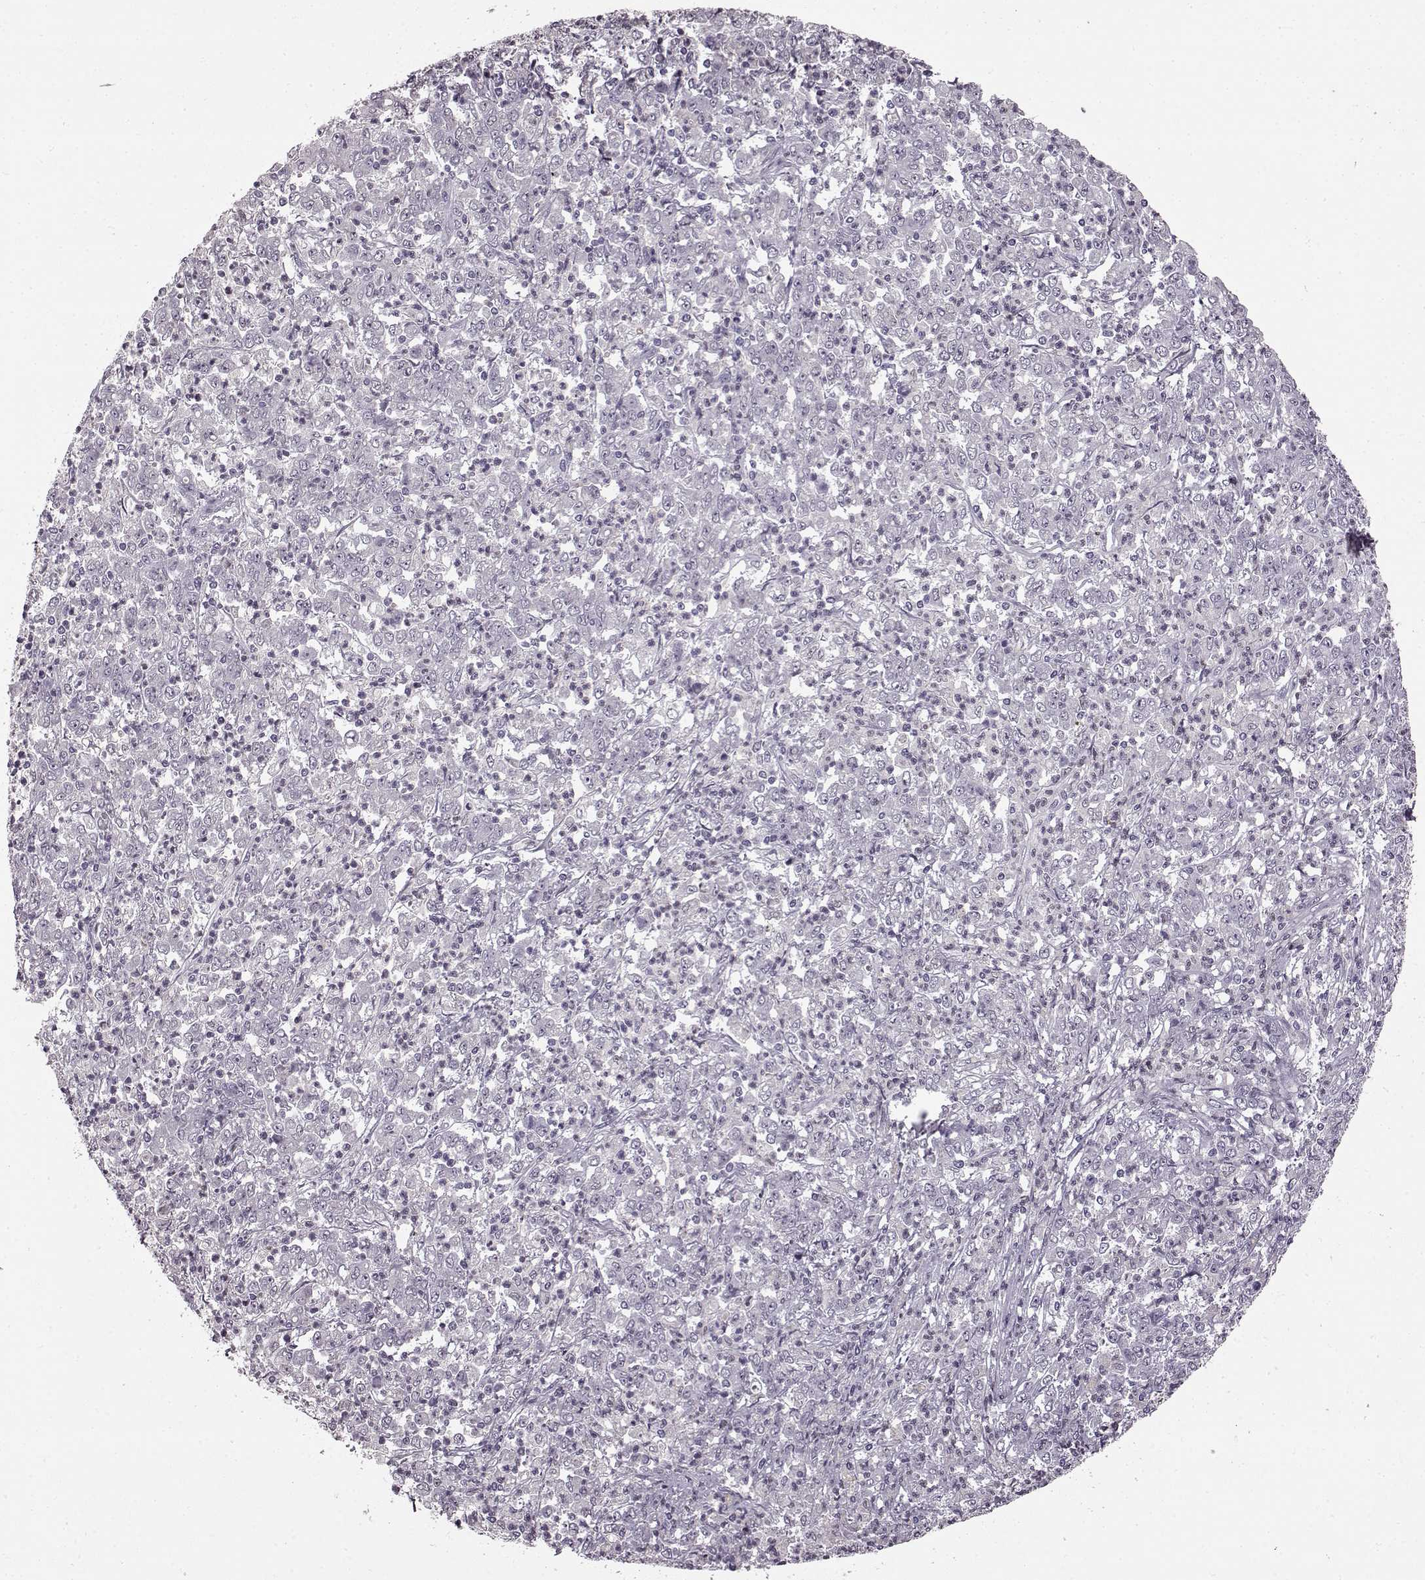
{"staining": {"intensity": "negative", "quantity": "none", "location": "none"}, "tissue": "stomach cancer", "cell_type": "Tumor cells", "image_type": "cancer", "snomed": [{"axis": "morphology", "description": "Adenocarcinoma, NOS"}, {"axis": "topography", "description": "Stomach, lower"}], "caption": "Stomach cancer (adenocarcinoma) was stained to show a protein in brown. There is no significant expression in tumor cells.", "gene": "CNGA3", "patient": {"sex": "female", "age": 71}}